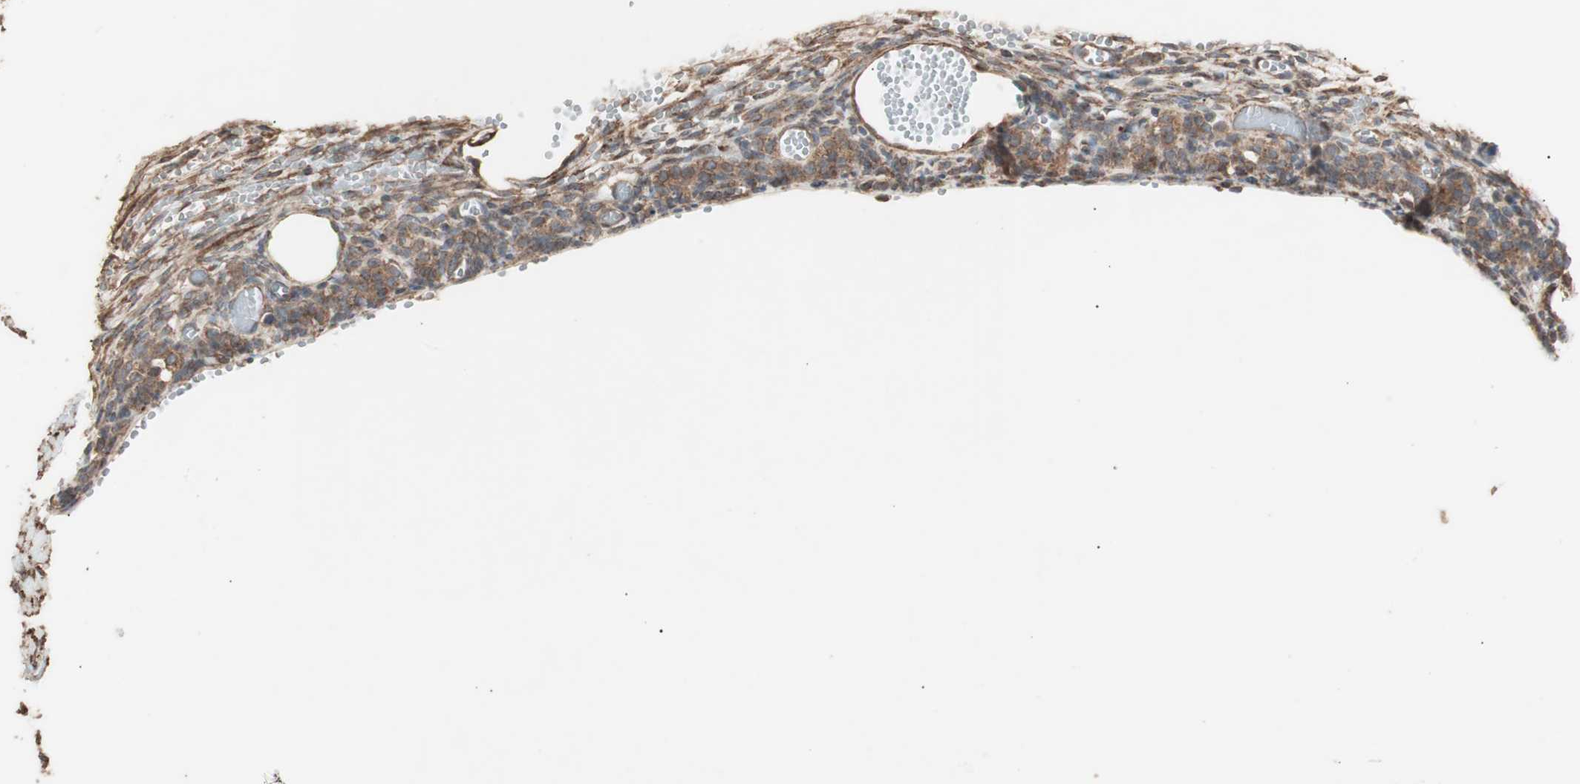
{"staining": {"intensity": "moderate", "quantity": ">75%", "location": "cytoplasmic/membranous"}, "tissue": "ovary", "cell_type": "Follicle cells", "image_type": "normal", "snomed": [{"axis": "morphology", "description": "Normal tissue, NOS"}, {"axis": "topography", "description": "Ovary"}], "caption": "DAB (3,3'-diaminobenzidine) immunohistochemical staining of normal ovary displays moderate cytoplasmic/membranous protein expression in about >75% of follicle cells.", "gene": "LZTS1", "patient": {"sex": "female", "age": 35}}